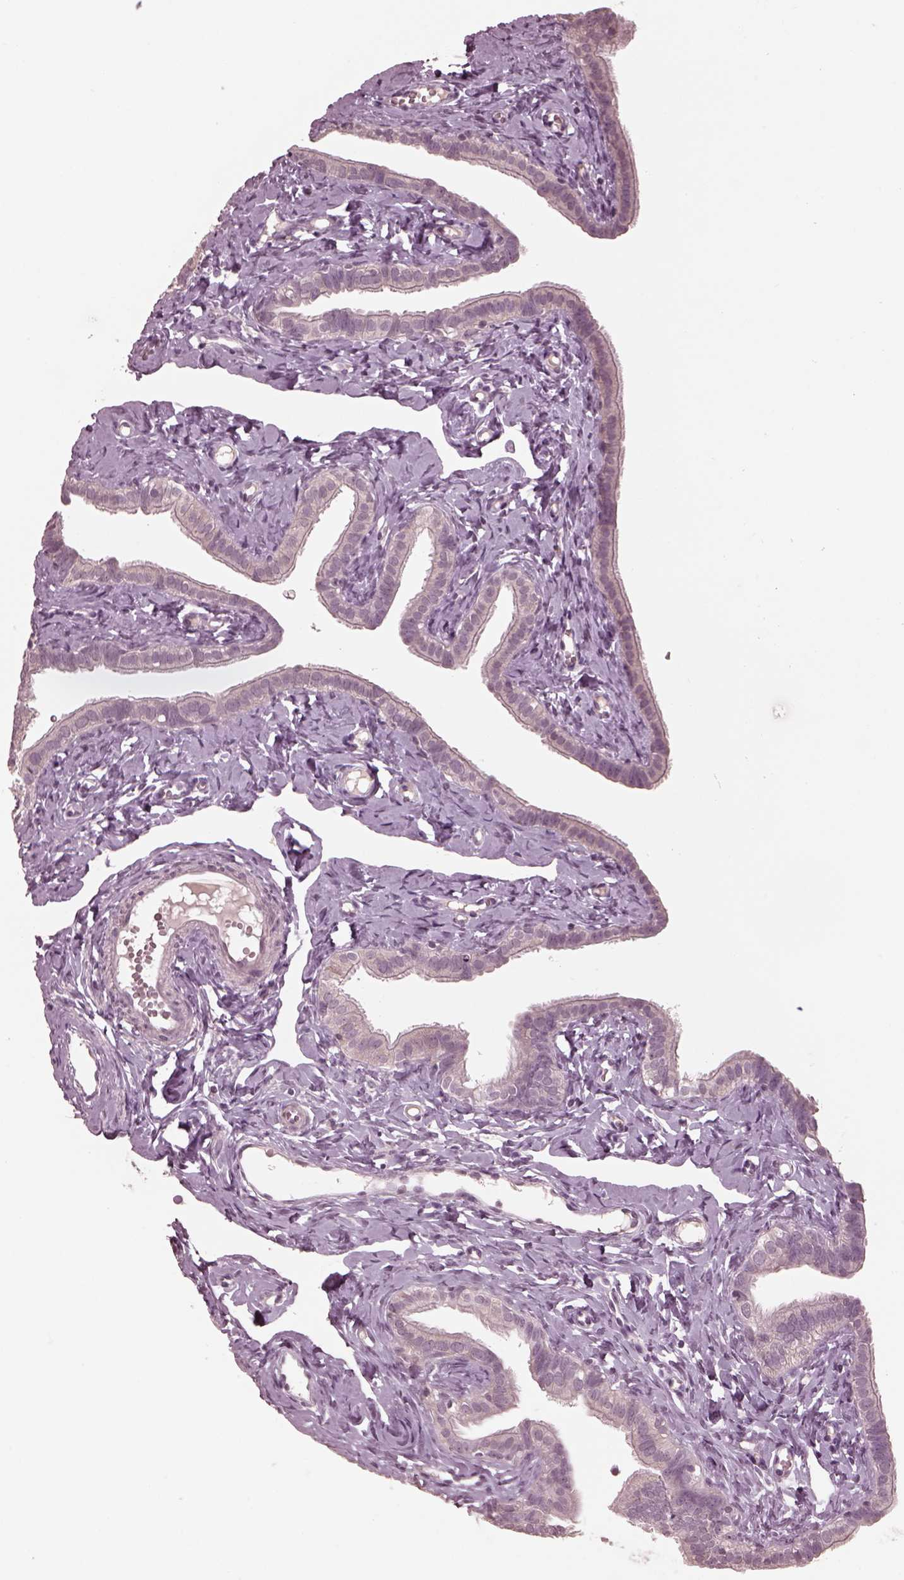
{"staining": {"intensity": "negative", "quantity": "none", "location": "none"}, "tissue": "fallopian tube", "cell_type": "Glandular cells", "image_type": "normal", "snomed": [{"axis": "morphology", "description": "Normal tissue, NOS"}, {"axis": "topography", "description": "Fallopian tube"}], "caption": "A high-resolution image shows immunohistochemistry staining of unremarkable fallopian tube, which displays no significant expression in glandular cells.", "gene": "RGS7", "patient": {"sex": "female", "age": 41}}